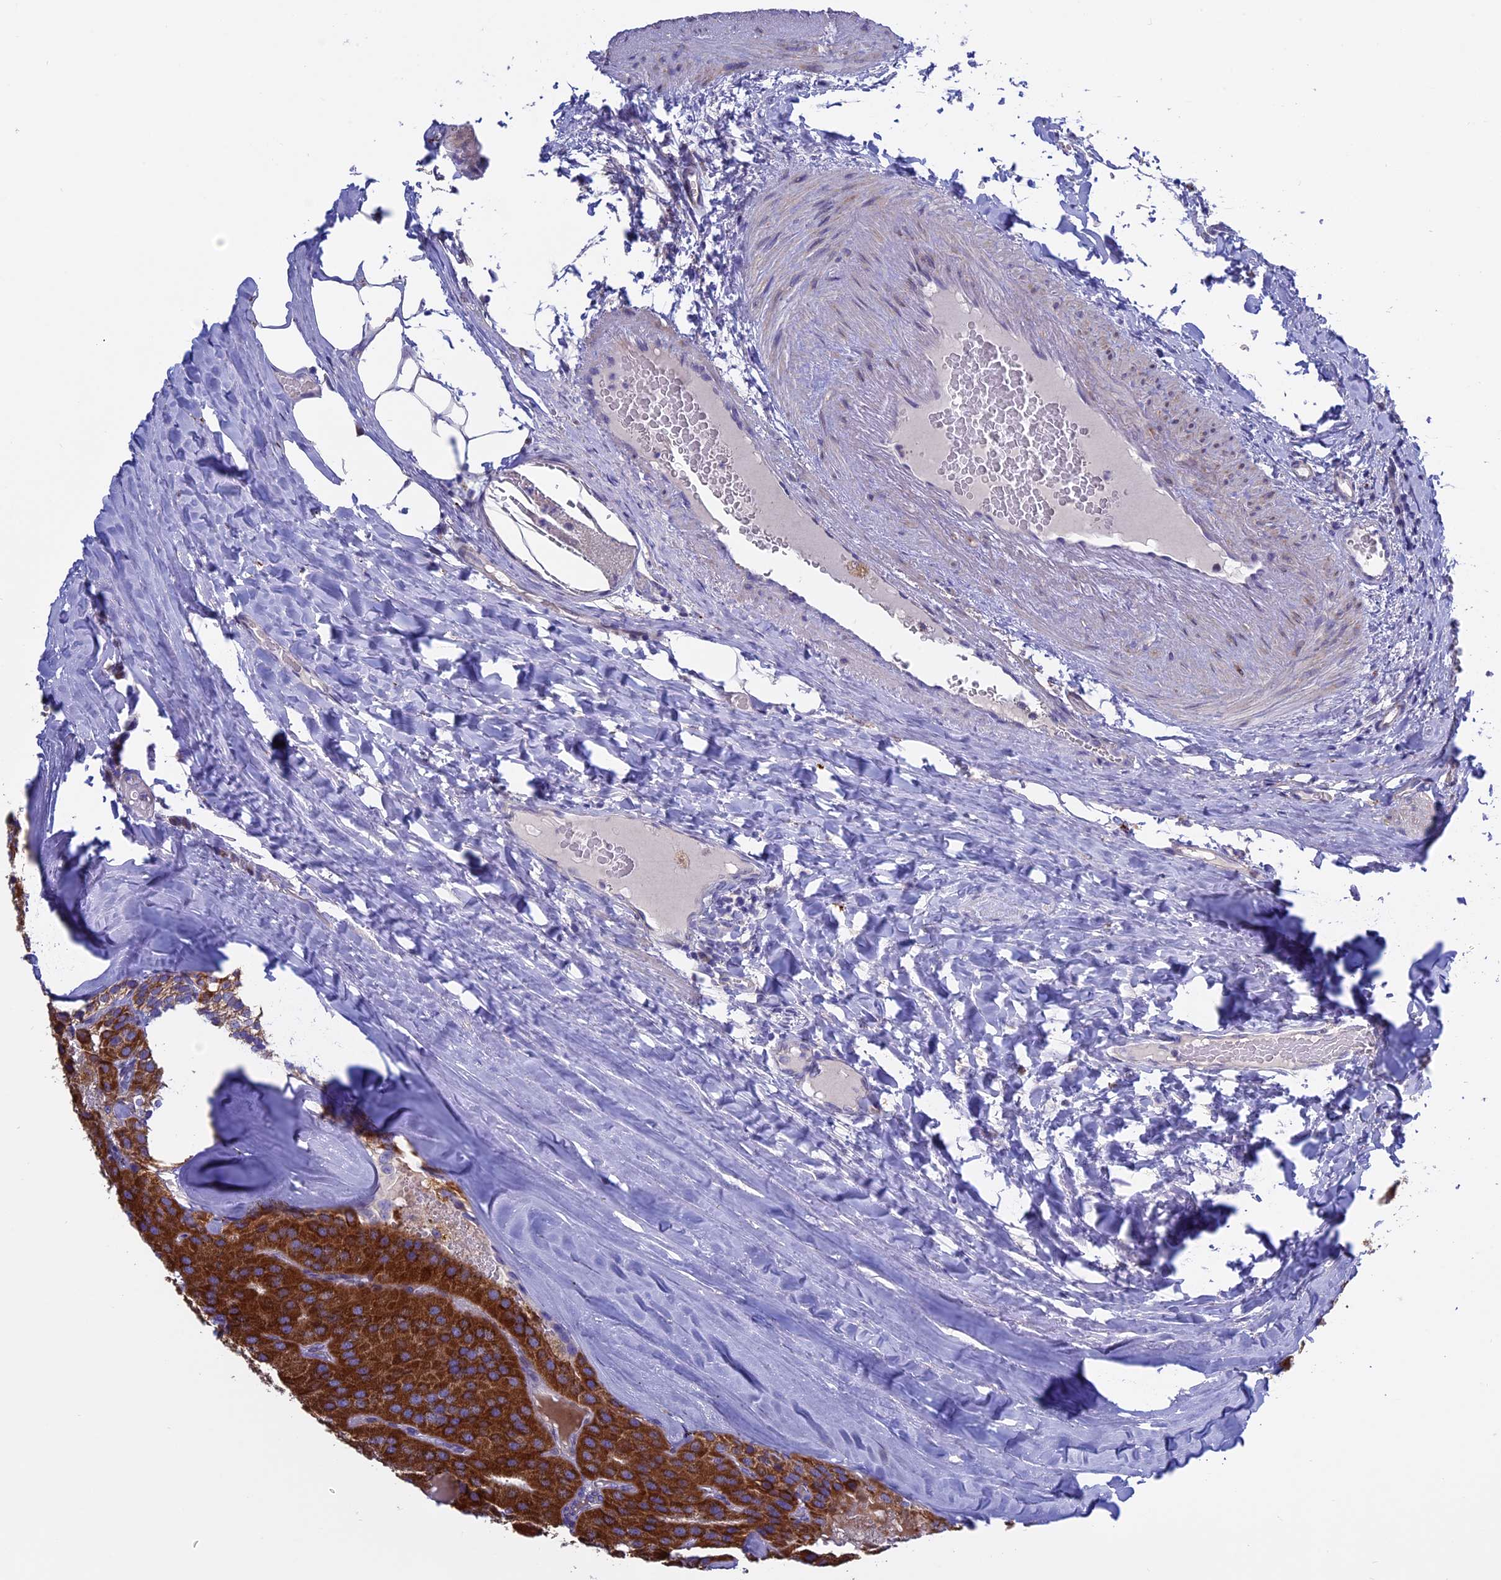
{"staining": {"intensity": "strong", "quantity": ">75%", "location": "cytoplasmic/membranous"}, "tissue": "parathyroid gland", "cell_type": "Glandular cells", "image_type": "normal", "snomed": [{"axis": "morphology", "description": "Normal tissue, NOS"}, {"axis": "morphology", "description": "Adenoma, NOS"}, {"axis": "topography", "description": "Parathyroid gland"}], "caption": "High-magnification brightfield microscopy of normal parathyroid gland stained with DAB (brown) and counterstained with hematoxylin (blue). glandular cells exhibit strong cytoplasmic/membranous staining is present in about>75% of cells. (DAB IHC with brightfield microscopy, high magnification).", "gene": "ETFDH", "patient": {"sex": "female", "age": 86}}